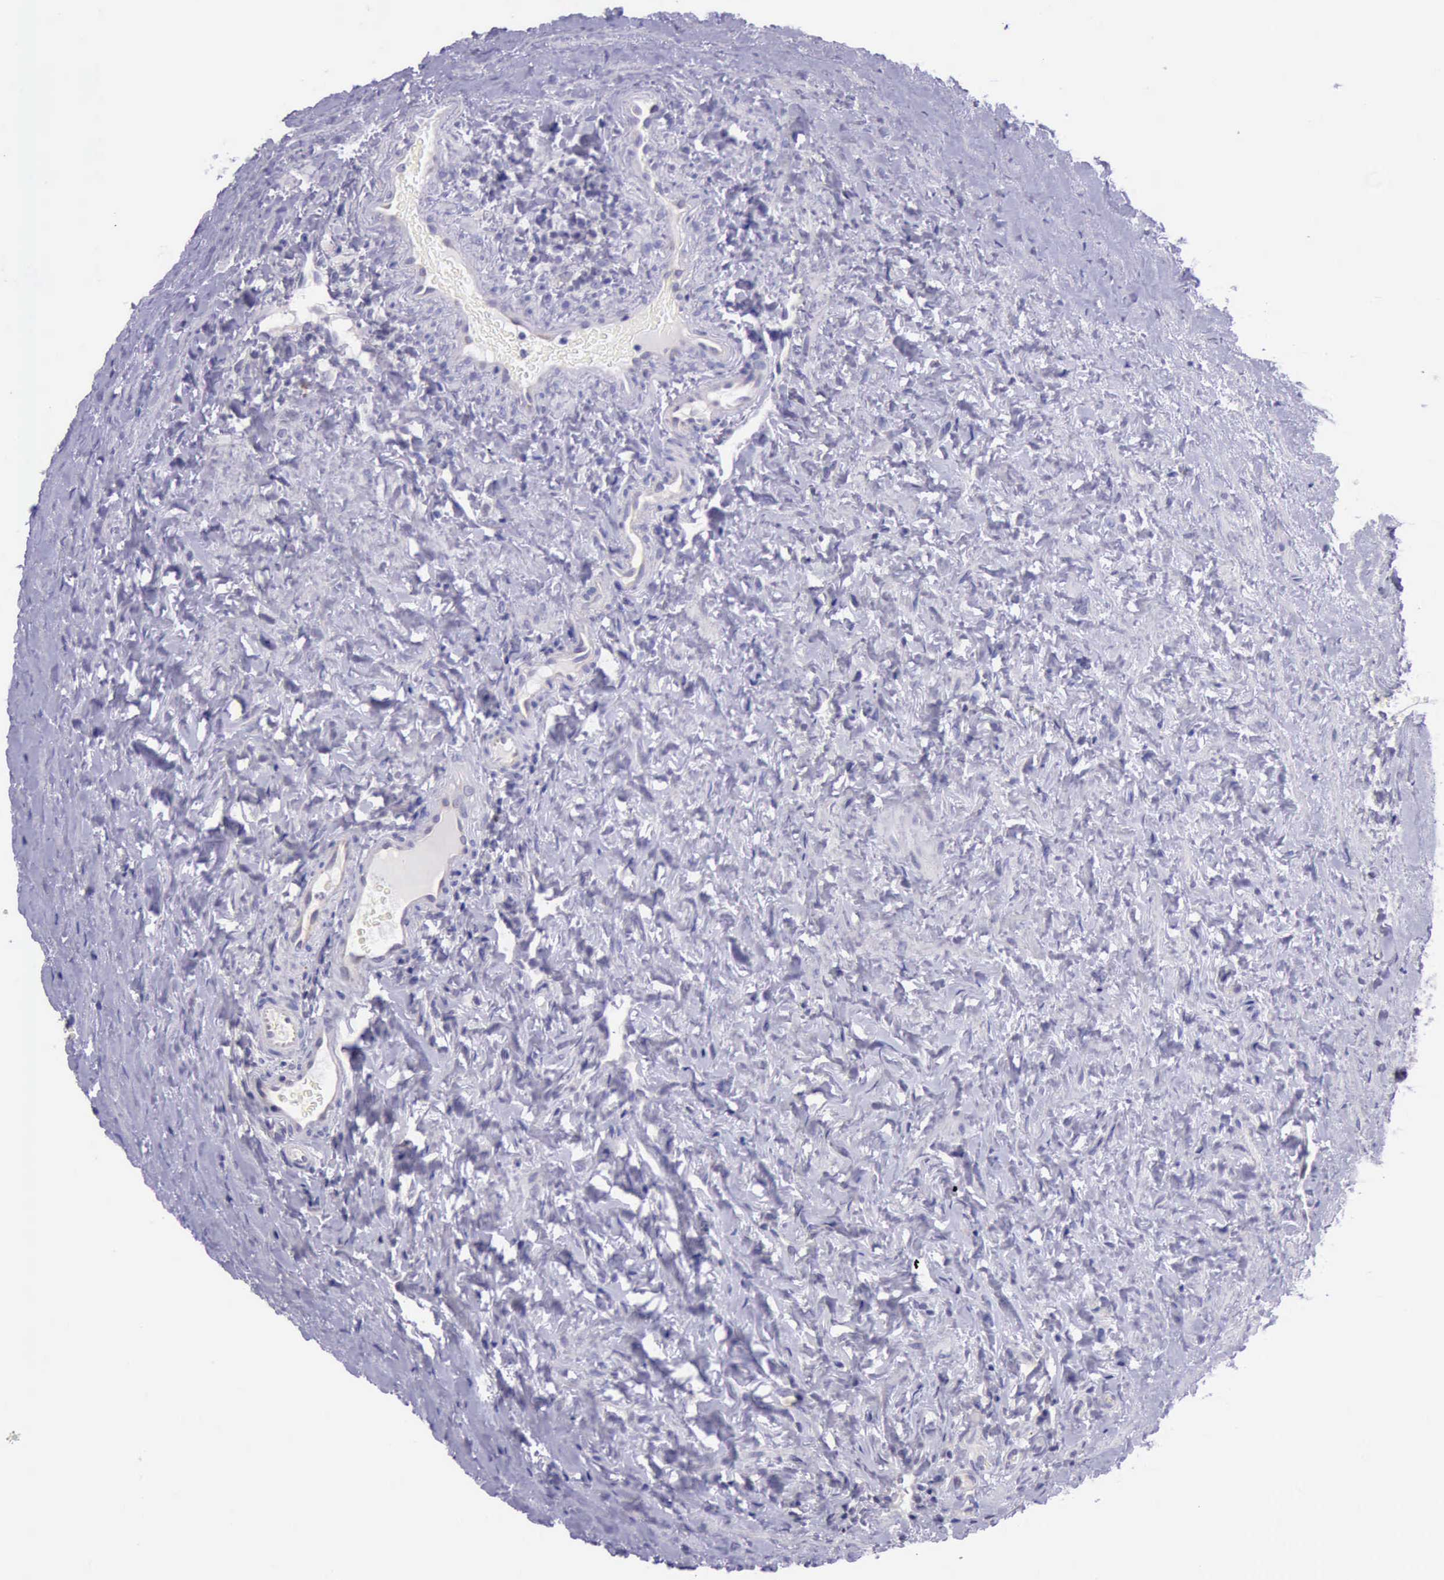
{"staining": {"intensity": "strong", "quantity": "<25%", "location": "nuclear"}, "tissue": "testis cancer", "cell_type": "Tumor cells", "image_type": "cancer", "snomed": [{"axis": "morphology", "description": "Carcinoma, Embryonal, NOS"}, {"axis": "topography", "description": "Testis"}], "caption": "High-magnification brightfield microscopy of testis cancer (embryonal carcinoma) stained with DAB (3,3'-diaminobenzidine) (brown) and counterstained with hematoxylin (blue). tumor cells exhibit strong nuclear expression is identified in approximately<25% of cells.", "gene": "PARP1", "patient": {"sex": "male", "age": 31}}